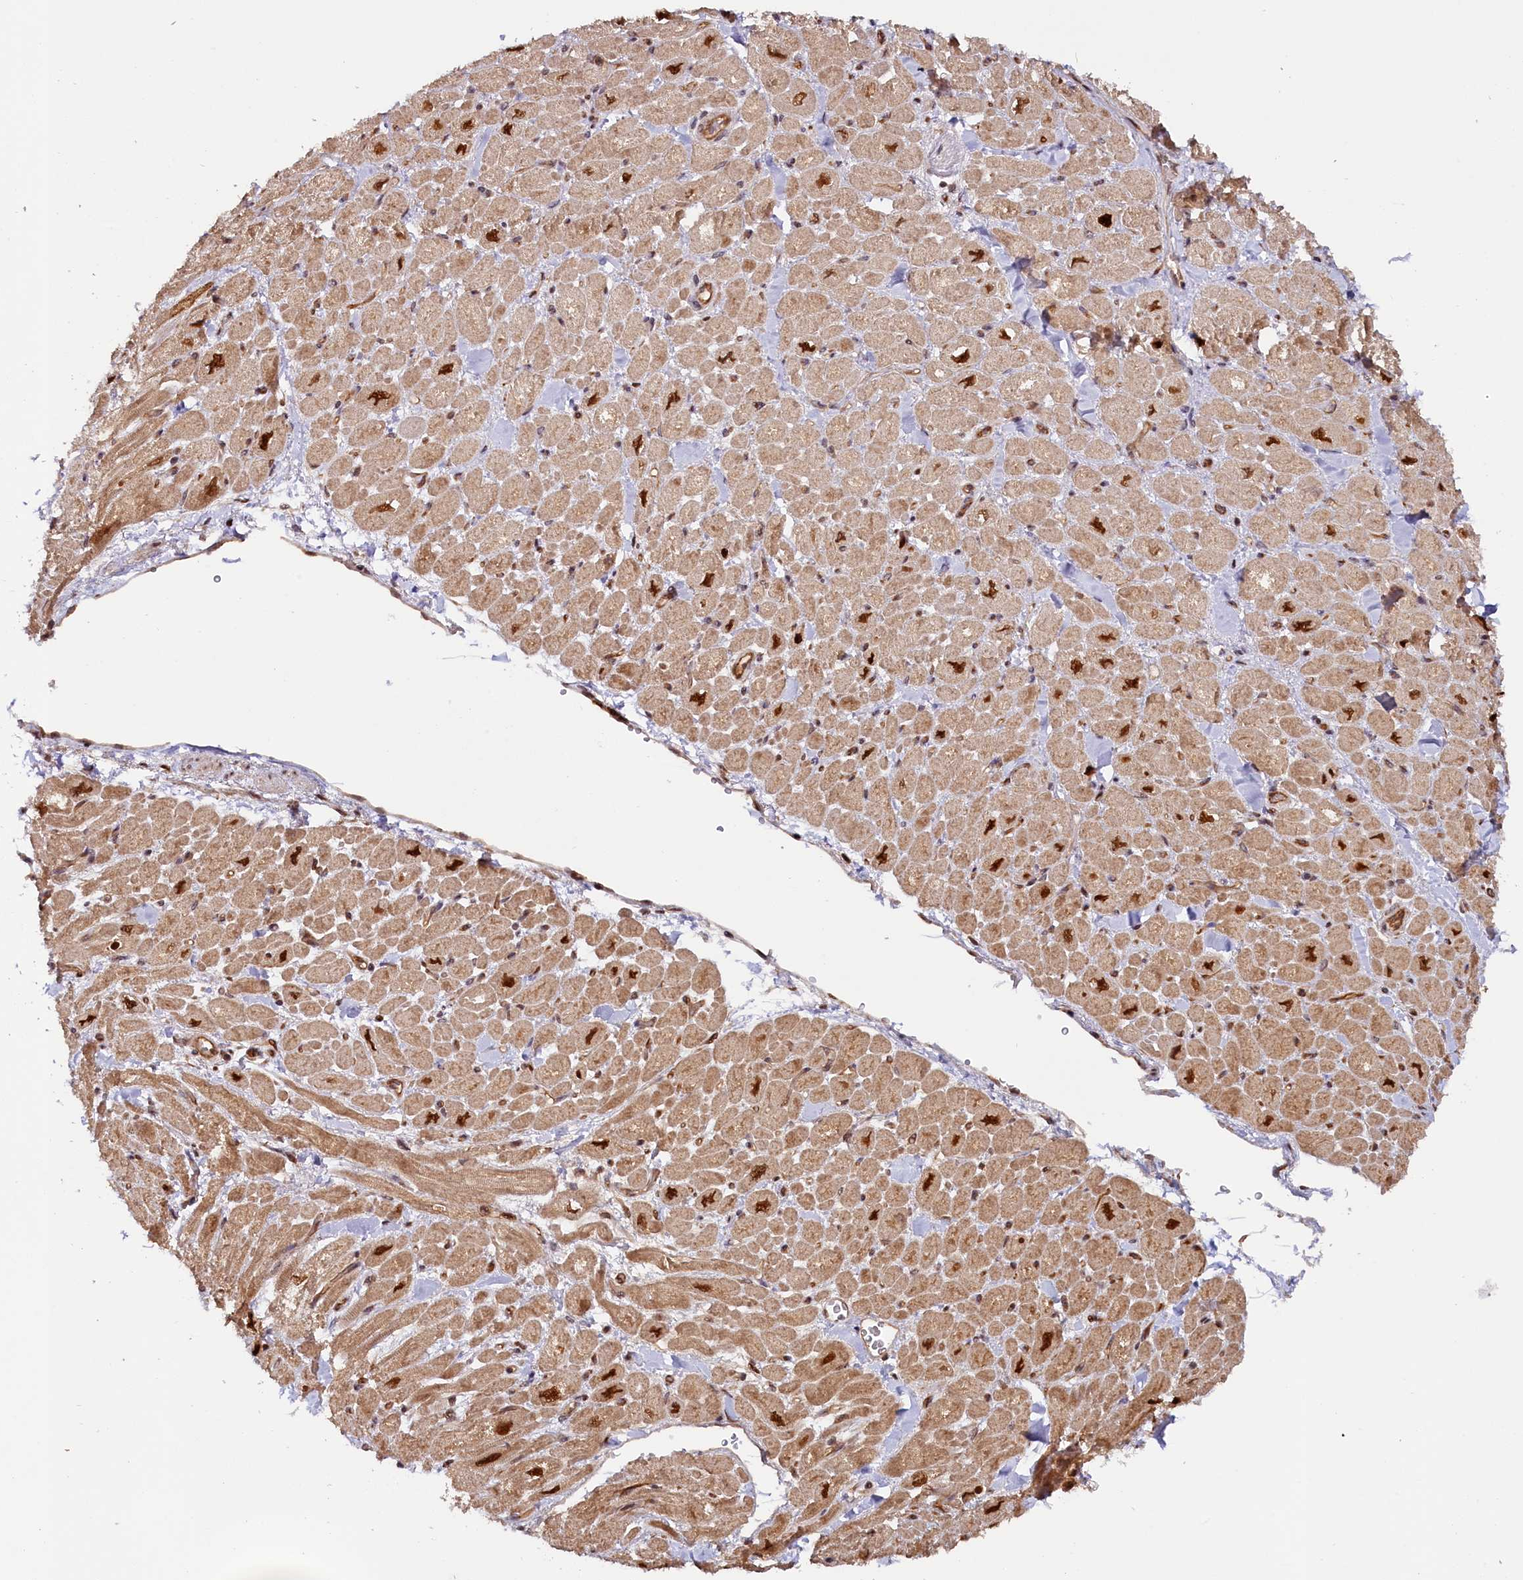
{"staining": {"intensity": "moderate", "quantity": ">75%", "location": "cytoplasmic/membranous,nuclear"}, "tissue": "heart muscle", "cell_type": "Cardiomyocytes", "image_type": "normal", "snomed": [{"axis": "morphology", "description": "Normal tissue, NOS"}, {"axis": "topography", "description": "Heart"}], "caption": "About >75% of cardiomyocytes in unremarkable heart muscle show moderate cytoplasmic/membranous,nuclear protein positivity as visualized by brown immunohistochemical staining.", "gene": "ANKRD24", "patient": {"sex": "male", "age": 65}}